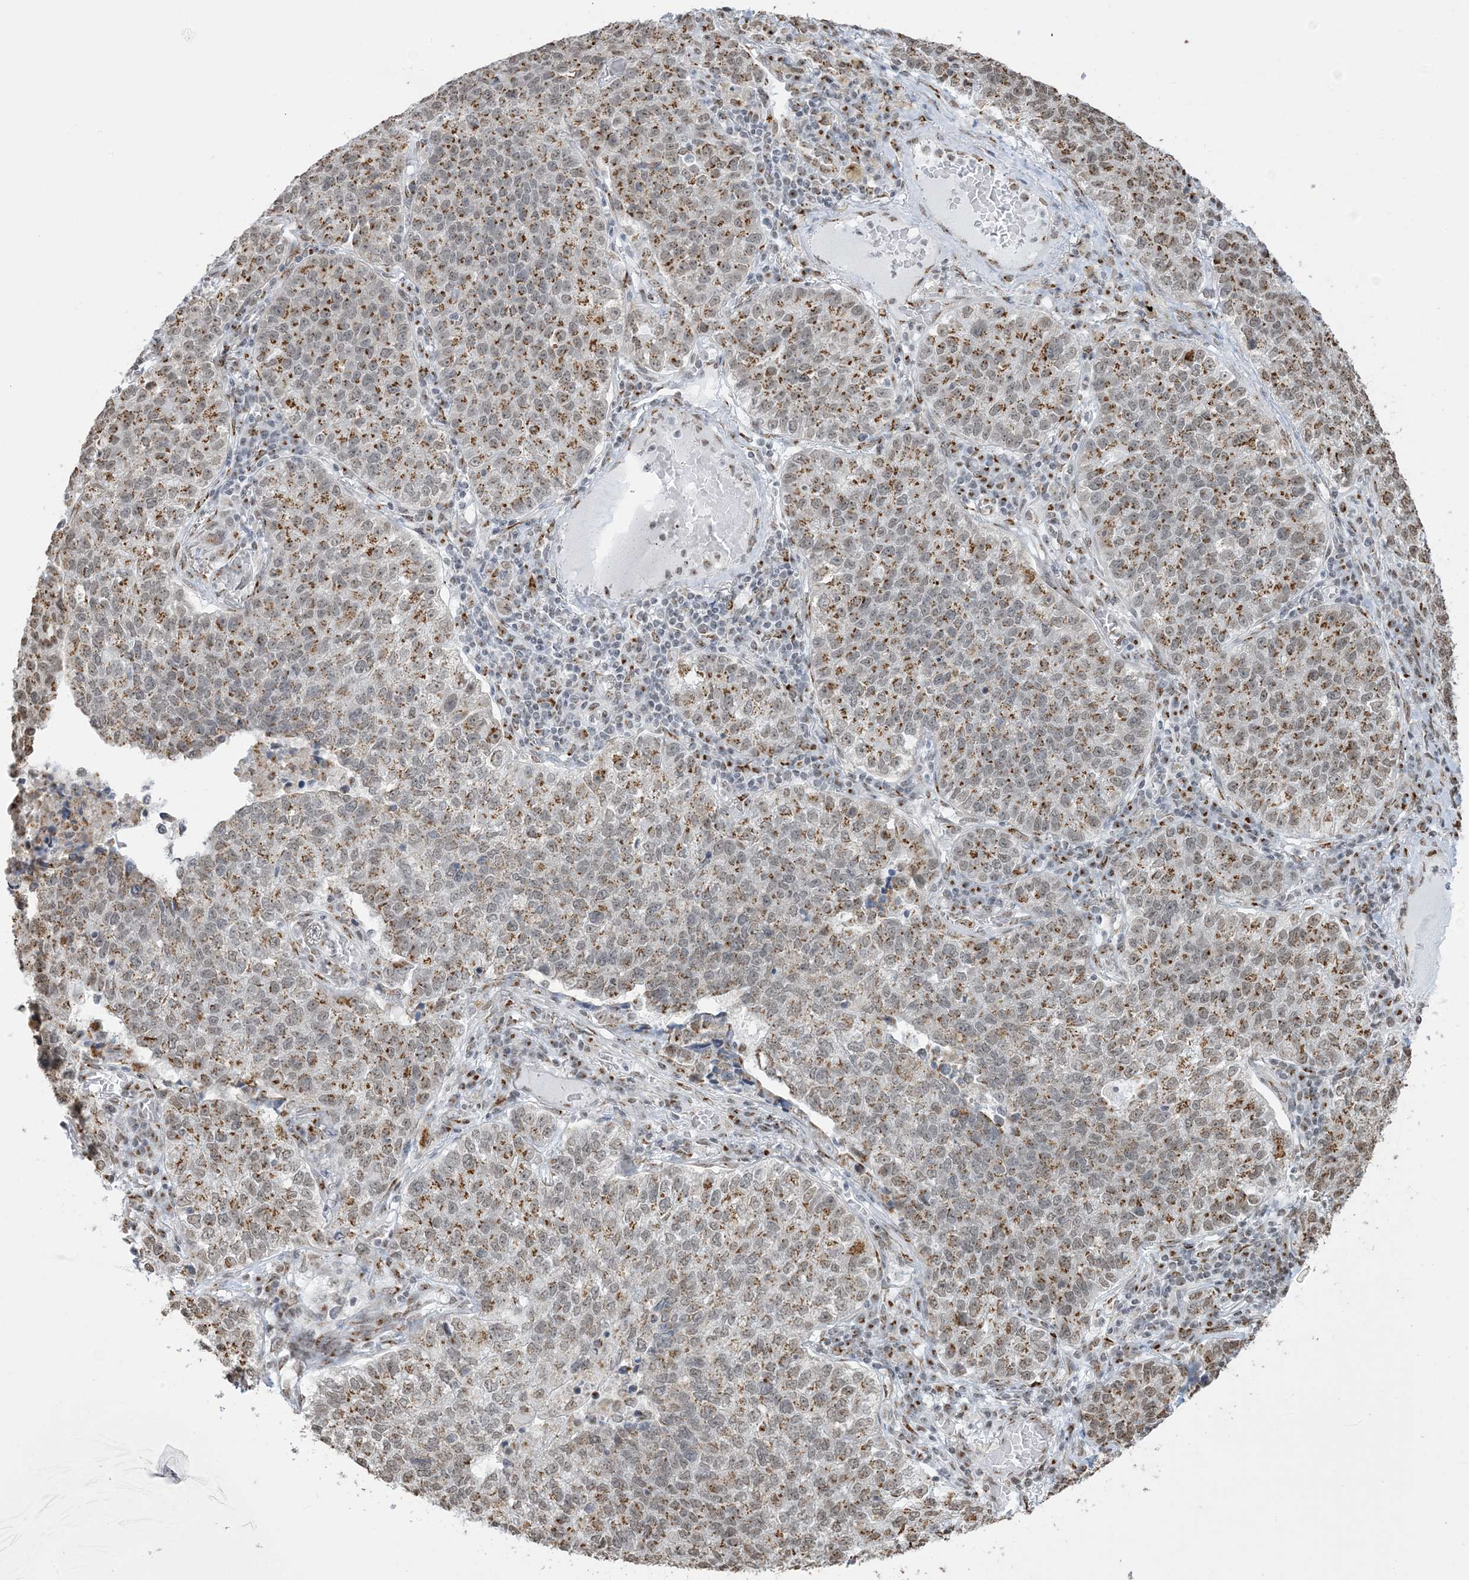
{"staining": {"intensity": "moderate", "quantity": ">75%", "location": "cytoplasmic/membranous,nuclear"}, "tissue": "lung cancer", "cell_type": "Tumor cells", "image_type": "cancer", "snomed": [{"axis": "morphology", "description": "Adenocarcinoma, NOS"}, {"axis": "topography", "description": "Lung"}], "caption": "Immunohistochemistry (IHC) micrograph of human lung cancer (adenocarcinoma) stained for a protein (brown), which reveals medium levels of moderate cytoplasmic/membranous and nuclear expression in about >75% of tumor cells.", "gene": "GPR107", "patient": {"sex": "male", "age": 49}}